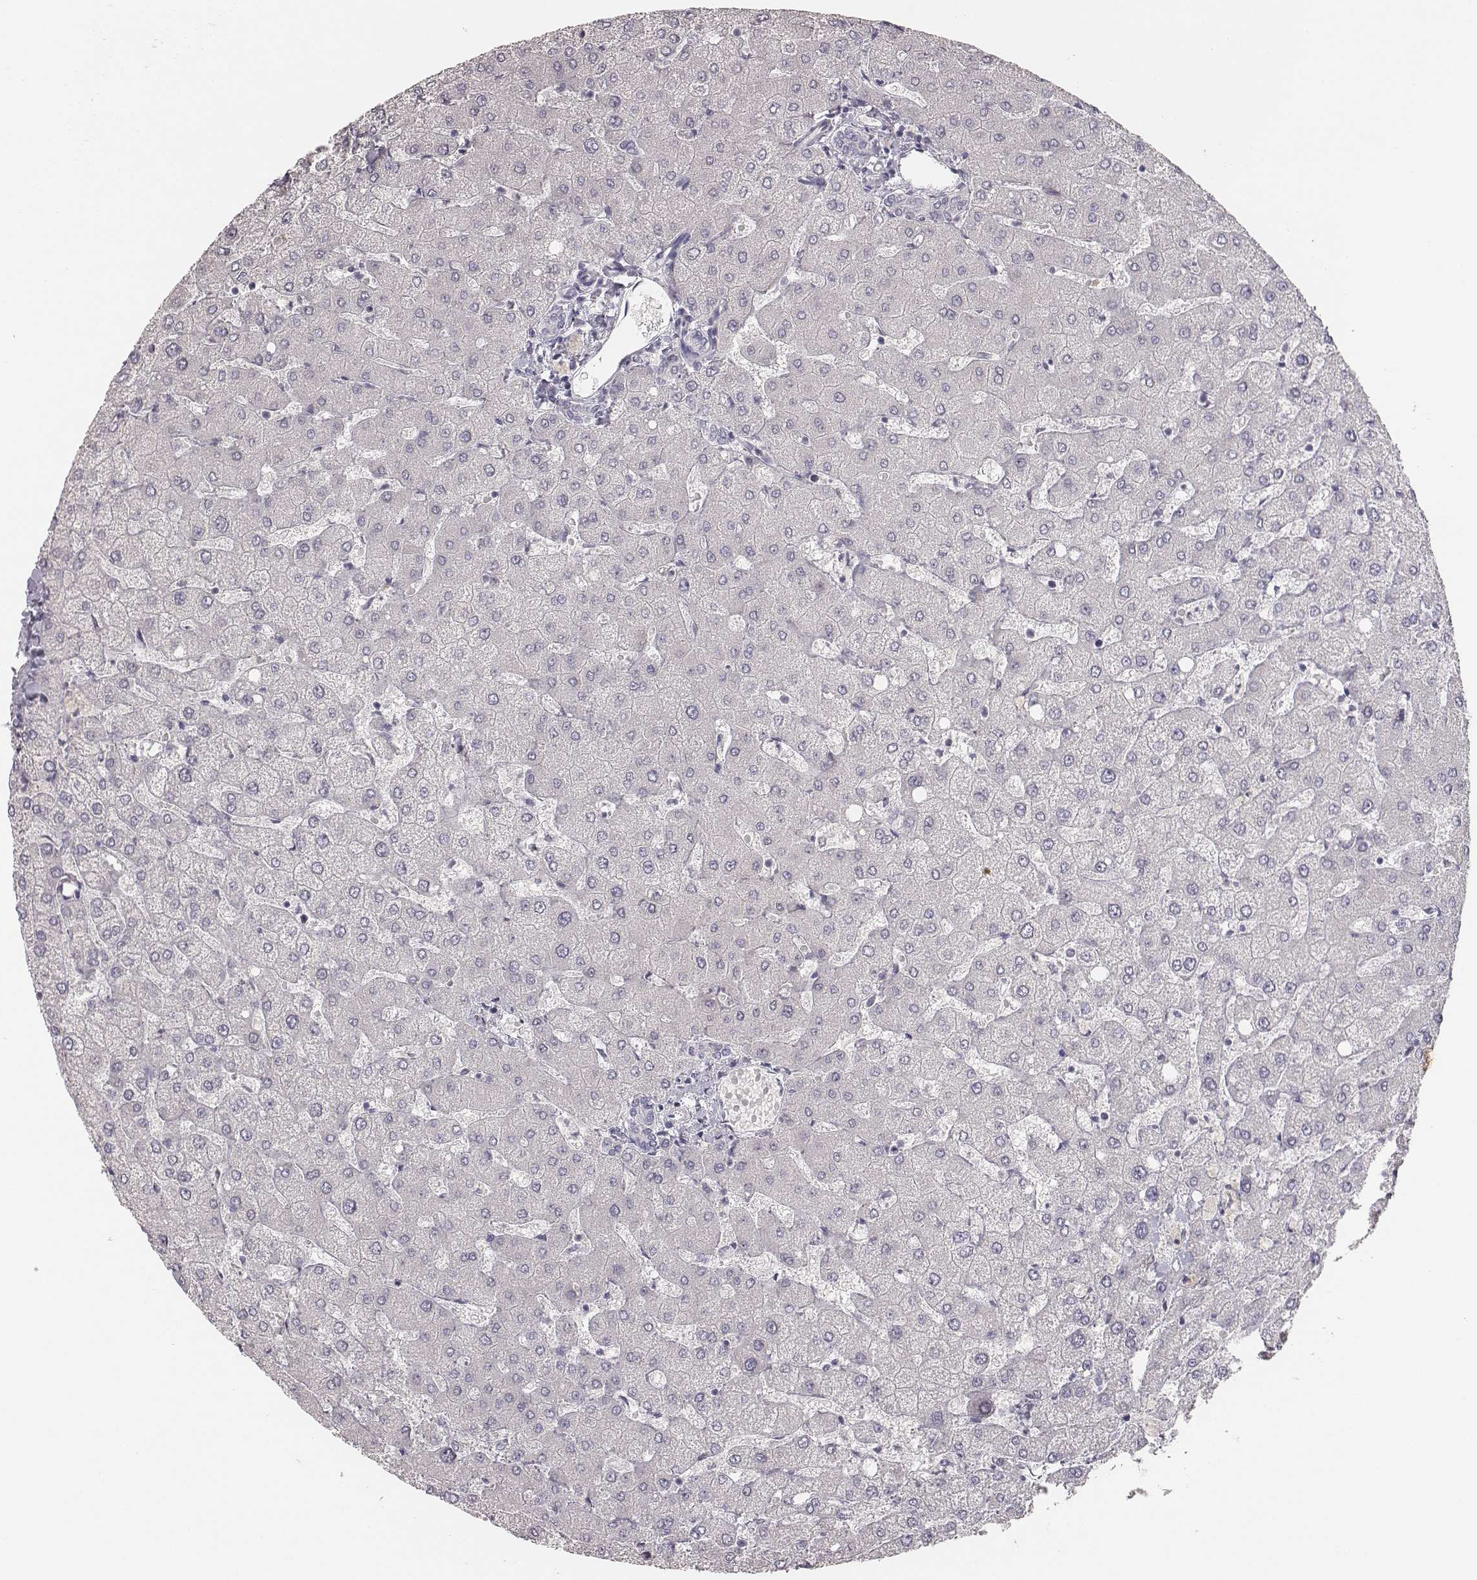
{"staining": {"intensity": "negative", "quantity": "none", "location": "none"}, "tissue": "liver", "cell_type": "Cholangiocytes", "image_type": "normal", "snomed": [{"axis": "morphology", "description": "Normal tissue, NOS"}, {"axis": "topography", "description": "Liver"}], "caption": "Cholangiocytes are negative for brown protein staining in benign liver. Brightfield microscopy of immunohistochemistry stained with DAB (brown) and hematoxylin (blue), captured at high magnification.", "gene": "MYH6", "patient": {"sex": "female", "age": 54}}